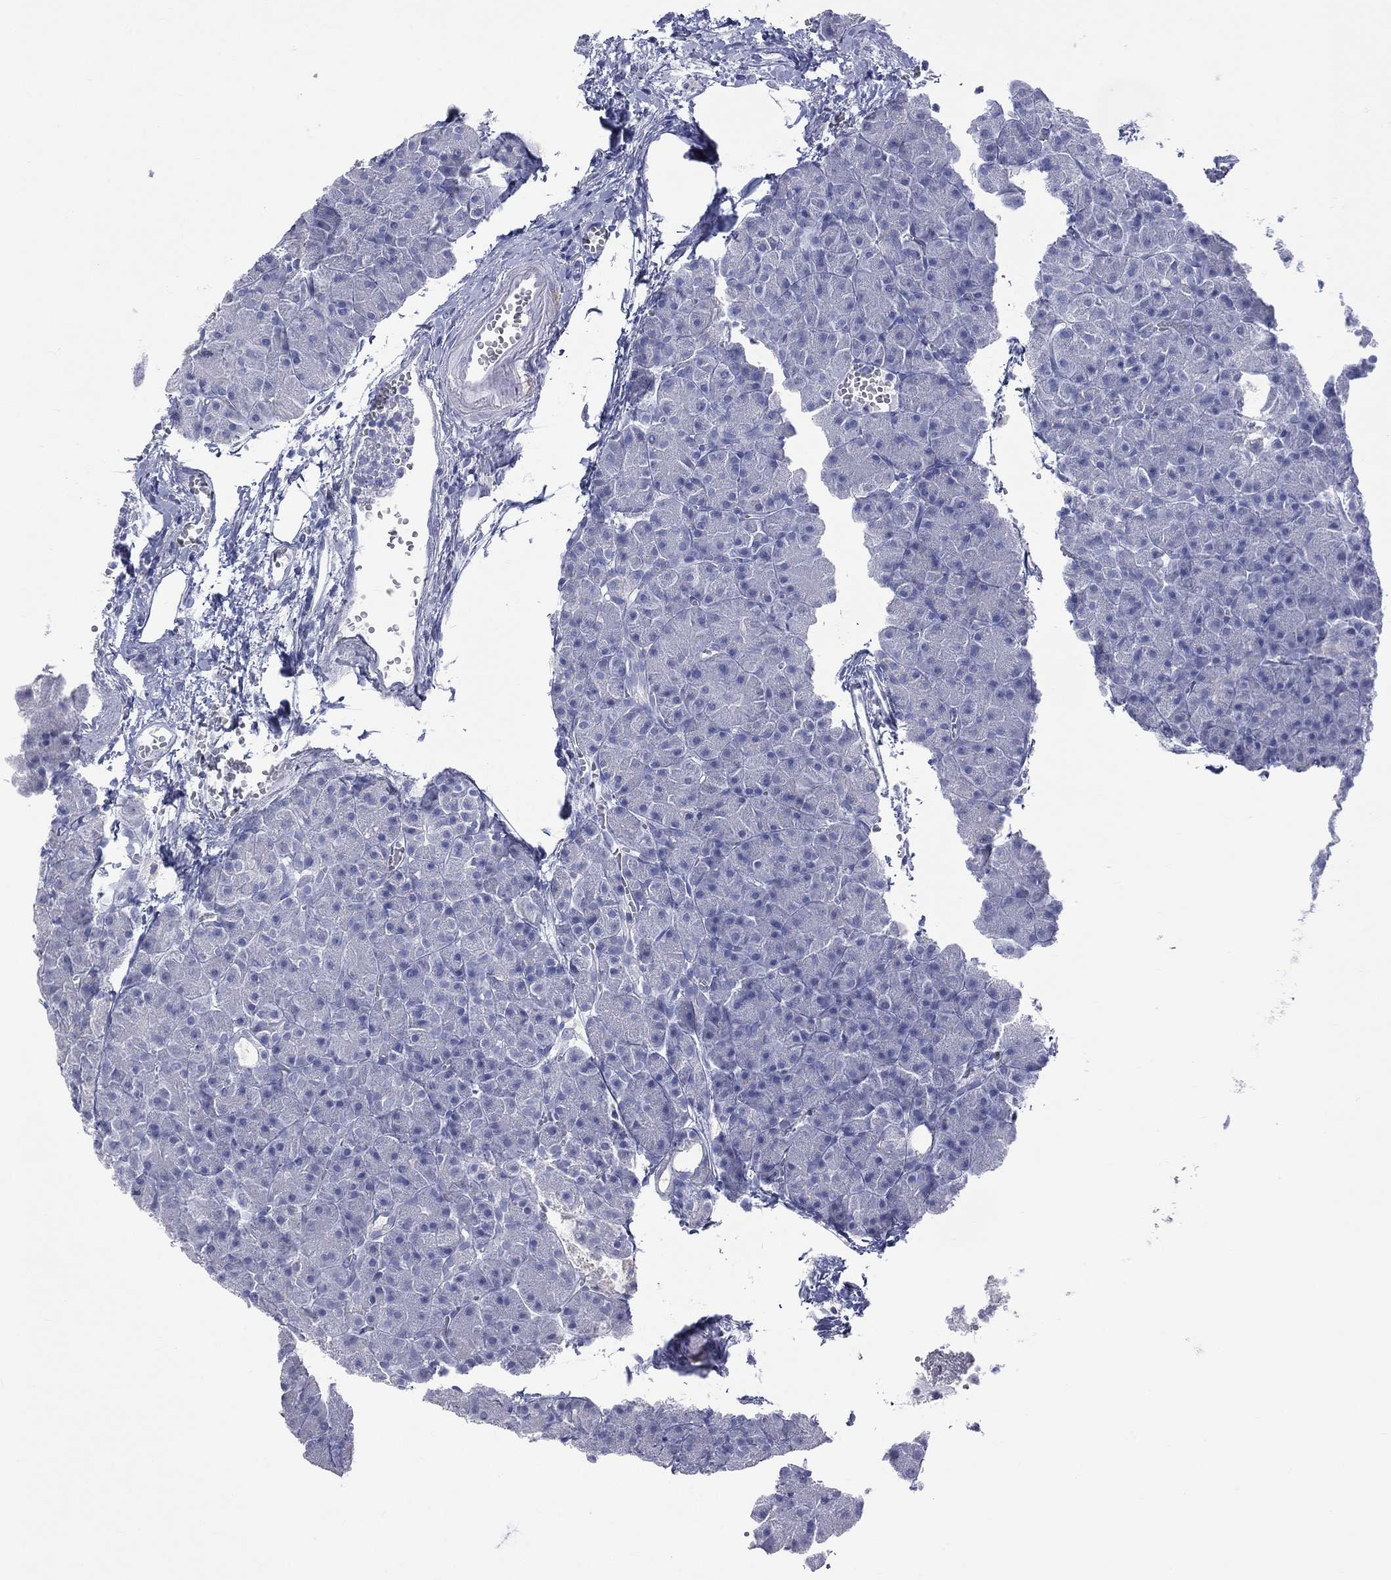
{"staining": {"intensity": "negative", "quantity": "none", "location": "none"}, "tissue": "pancreas", "cell_type": "Exocrine glandular cells", "image_type": "normal", "snomed": [{"axis": "morphology", "description": "Normal tissue, NOS"}, {"axis": "topography", "description": "Pancreas"}], "caption": "A high-resolution histopathology image shows IHC staining of normal pancreas, which exhibits no significant expression in exocrine glandular cells.", "gene": "CES2", "patient": {"sex": "male", "age": 61}}